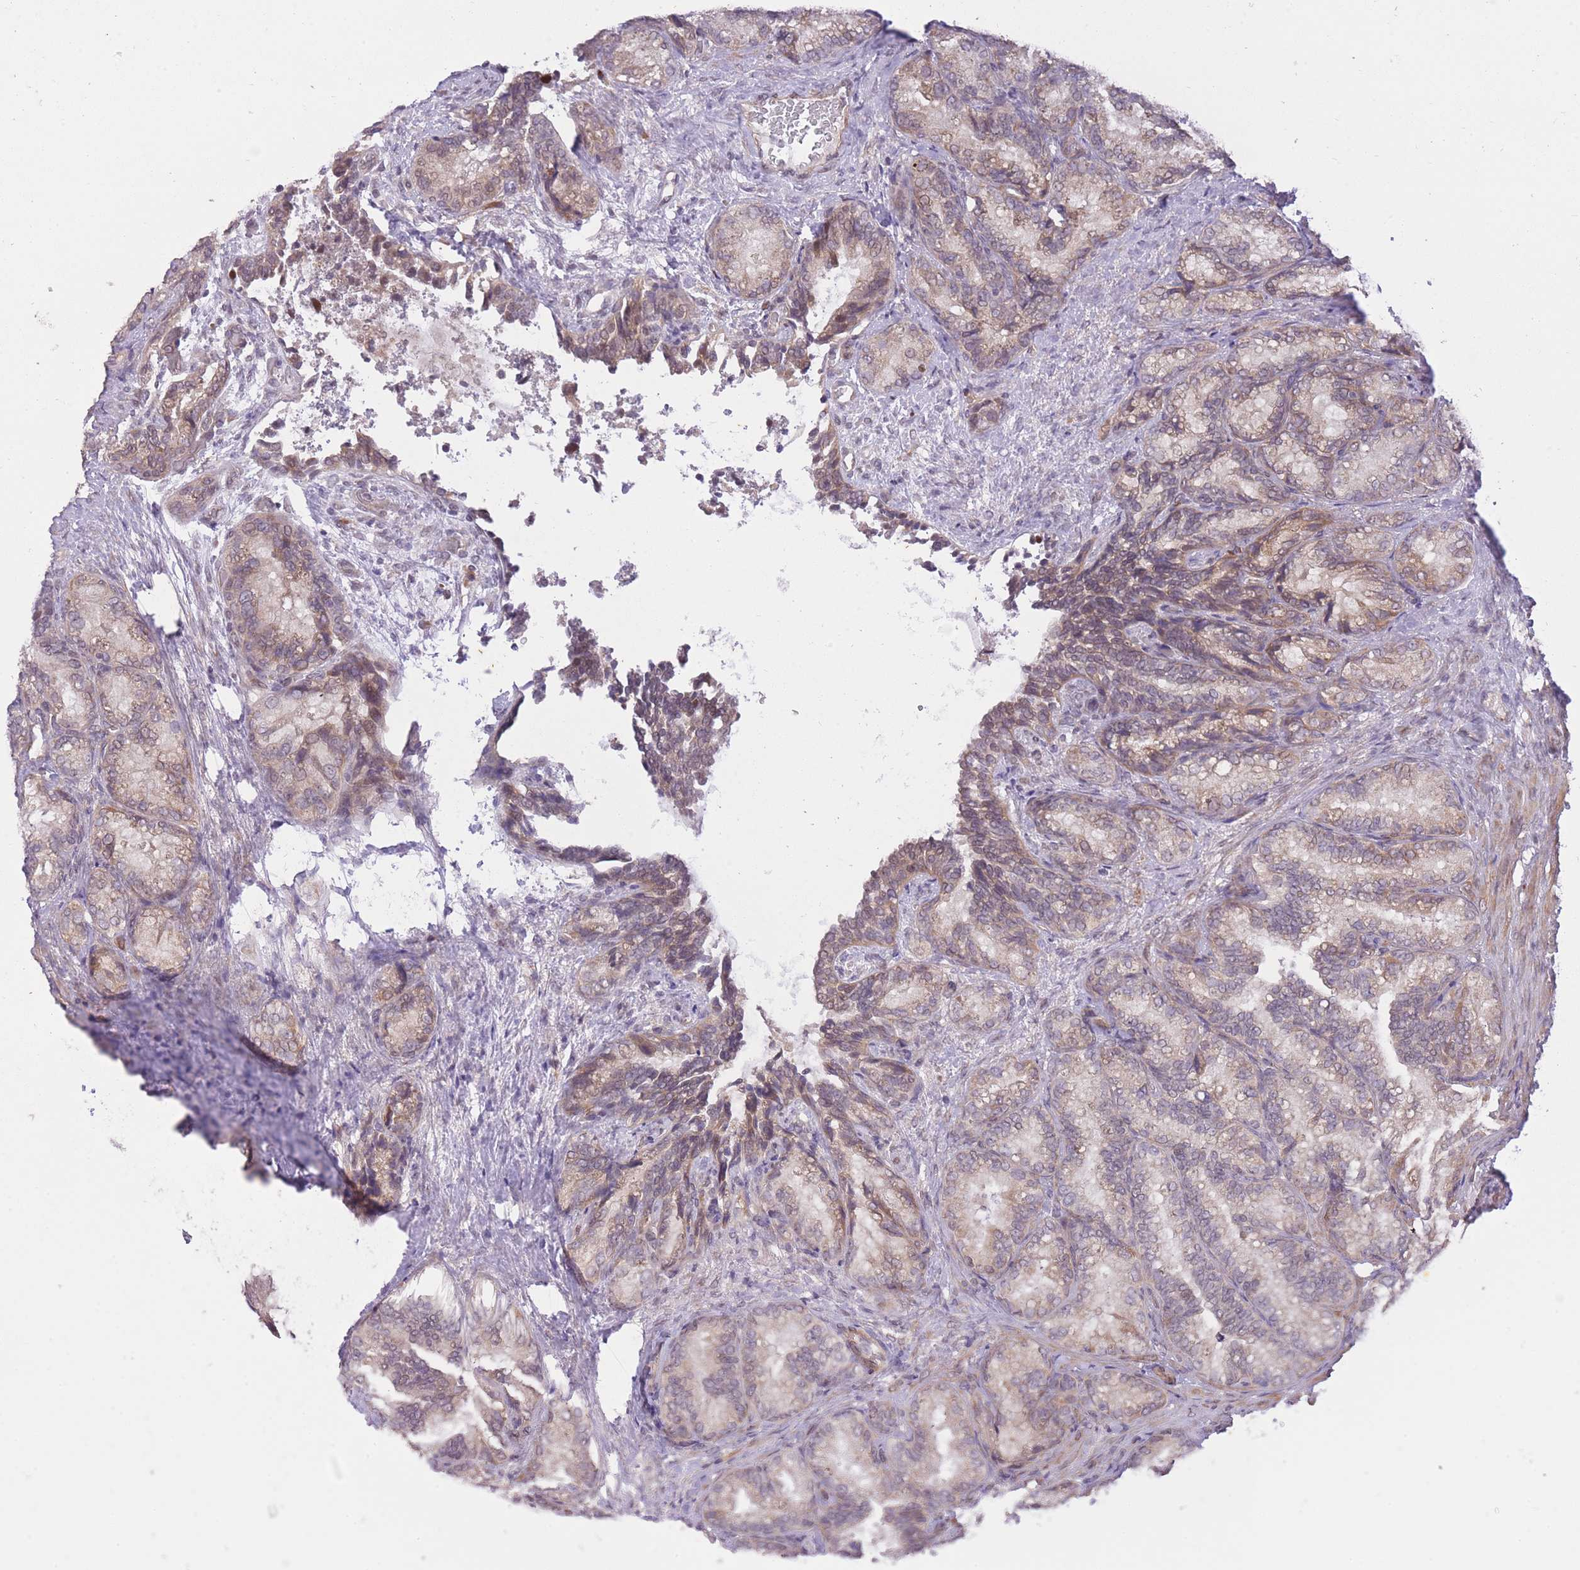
{"staining": {"intensity": "moderate", "quantity": ">75%", "location": "cytoplasmic/membranous,nuclear"}, "tissue": "seminal vesicle", "cell_type": "Glandular cells", "image_type": "normal", "snomed": [{"axis": "morphology", "description": "Normal tissue, NOS"}, {"axis": "topography", "description": "Seminal veicle"}], "caption": "Glandular cells exhibit moderate cytoplasmic/membranous,nuclear expression in approximately >75% of cells in benign seminal vesicle.", "gene": "ELOA2", "patient": {"sex": "male", "age": 58}}